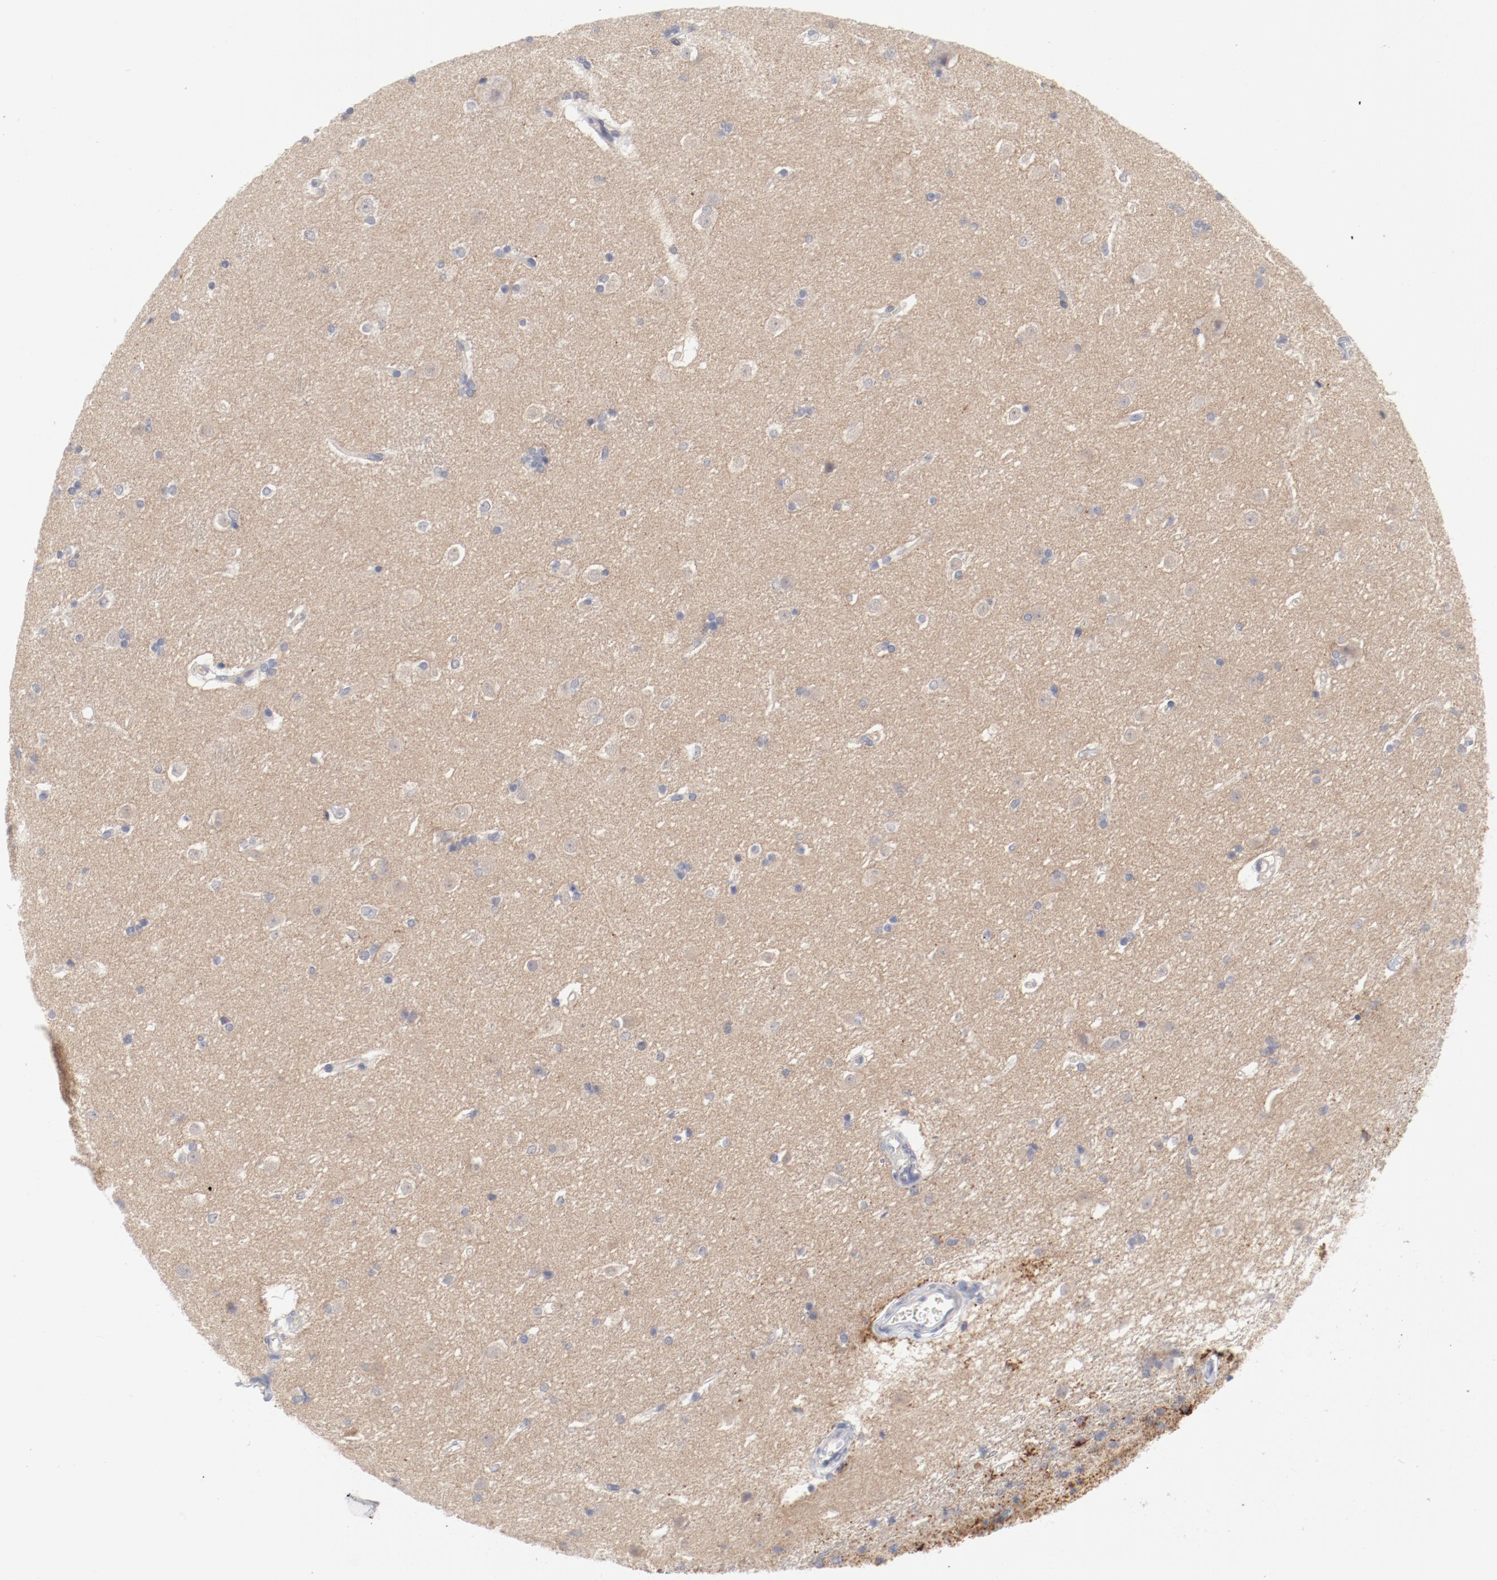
{"staining": {"intensity": "negative", "quantity": "none", "location": "none"}, "tissue": "caudate", "cell_type": "Glial cells", "image_type": "normal", "snomed": [{"axis": "morphology", "description": "Normal tissue, NOS"}, {"axis": "topography", "description": "Lateral ventricle wall"}], "caption": "High magnification brightfield microscopy of unremarkable caudate stained with DAB (3,3'-diaminobenzidine) (brown) and counterstained with hematoxylin (blue): glial cells show no significant expression. Nuclei are stained in blue.", "gene": "SH3BGR", "patient": {"sex": "female", "age": 19}}